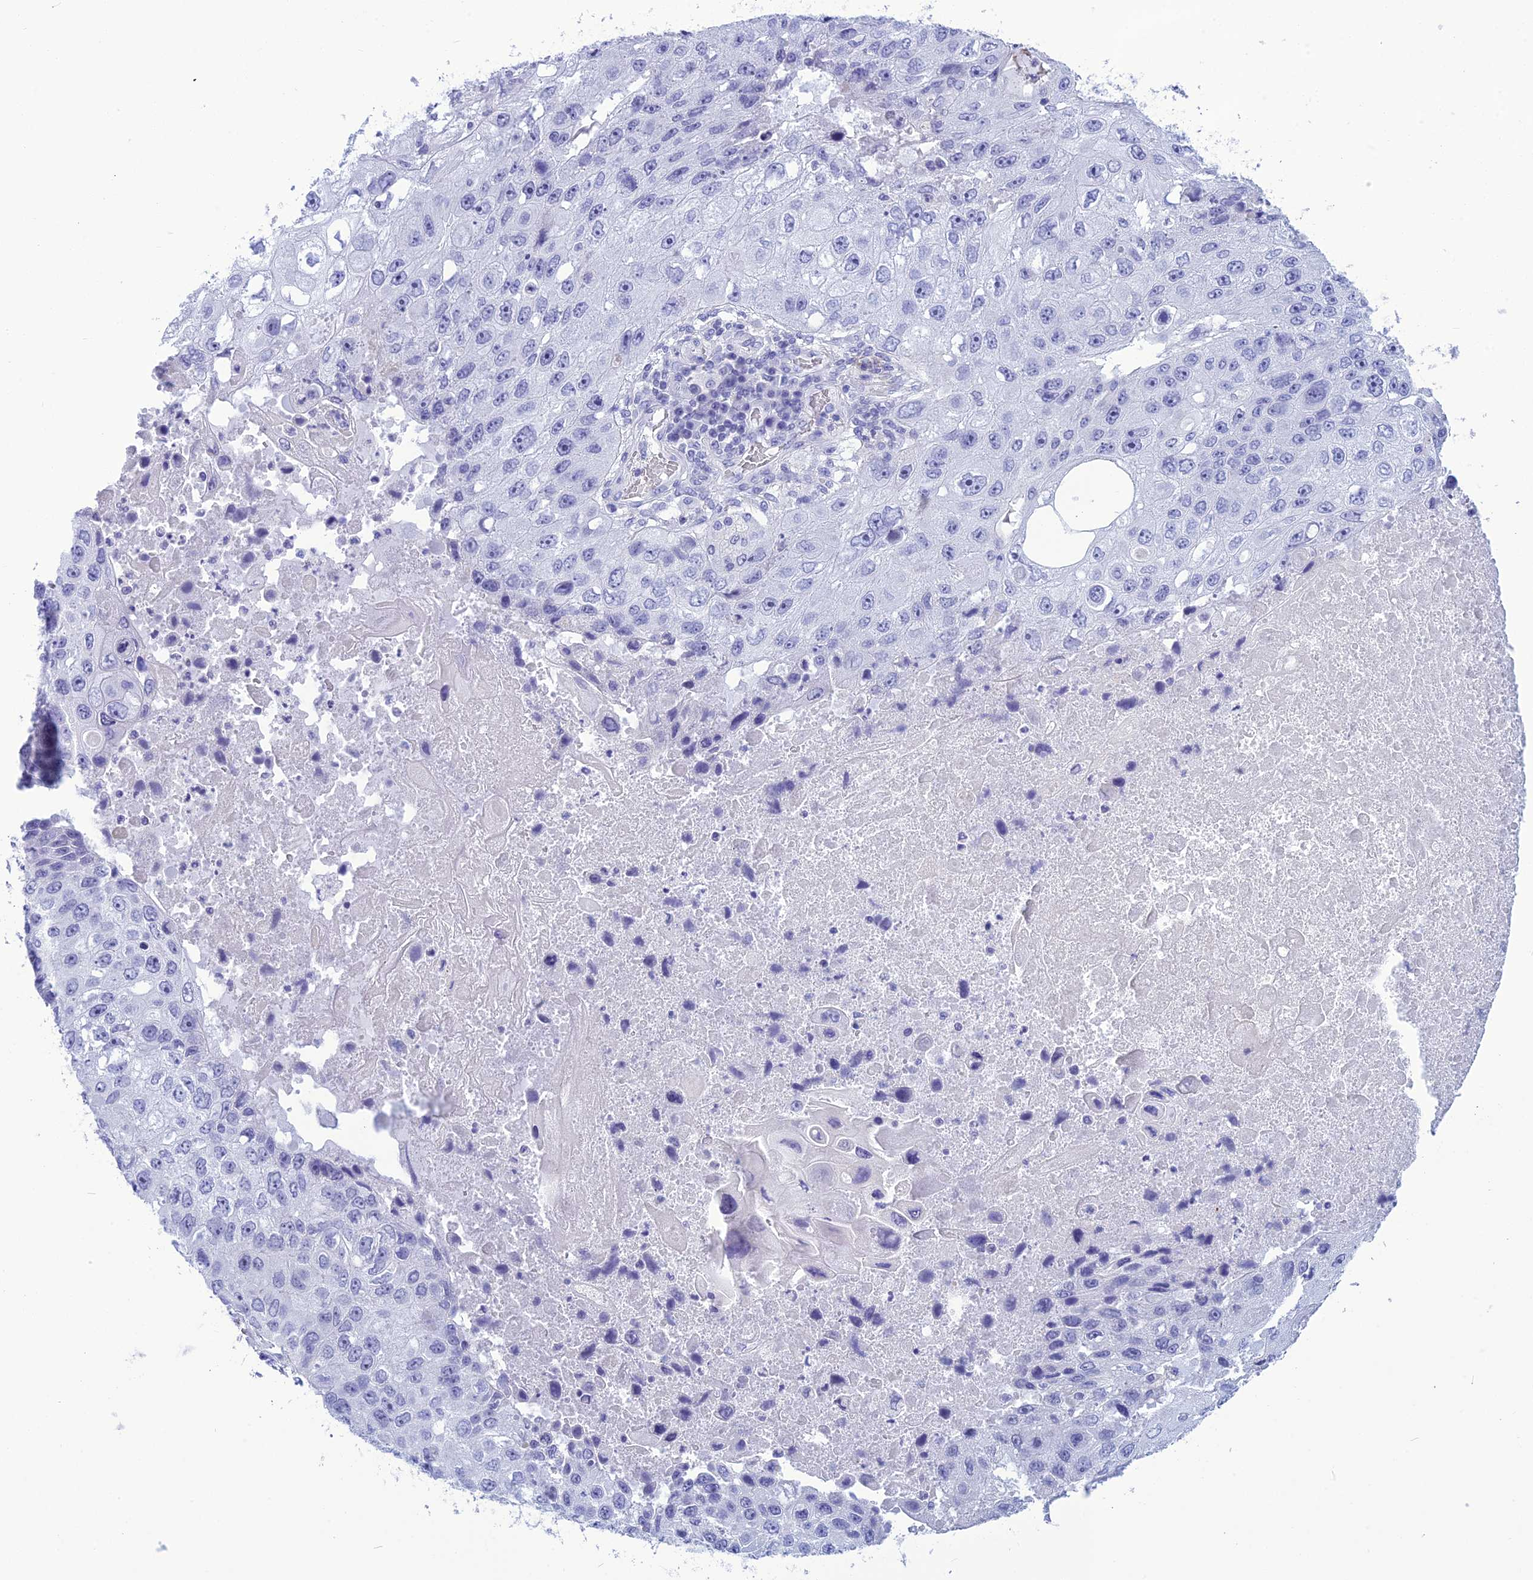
{"staining": {"intensity": "negative", "quantity": "none", "location": "none"}, "tissue": "lung cancer", "cell_type": "Tumor cells", "image_type": "cancer", "snomed": [{"axis": "morphology", "description": "Squamous cell carcinoma, NOS"}, {"axis": "topography", "description": "Lung"}], "caption": "This is an IHC image of human lung squamous cell carcinoma. There is no positivity in tumor cells.", "gene": "BBS2", "patient": {"sex": "male", "age": 61}}